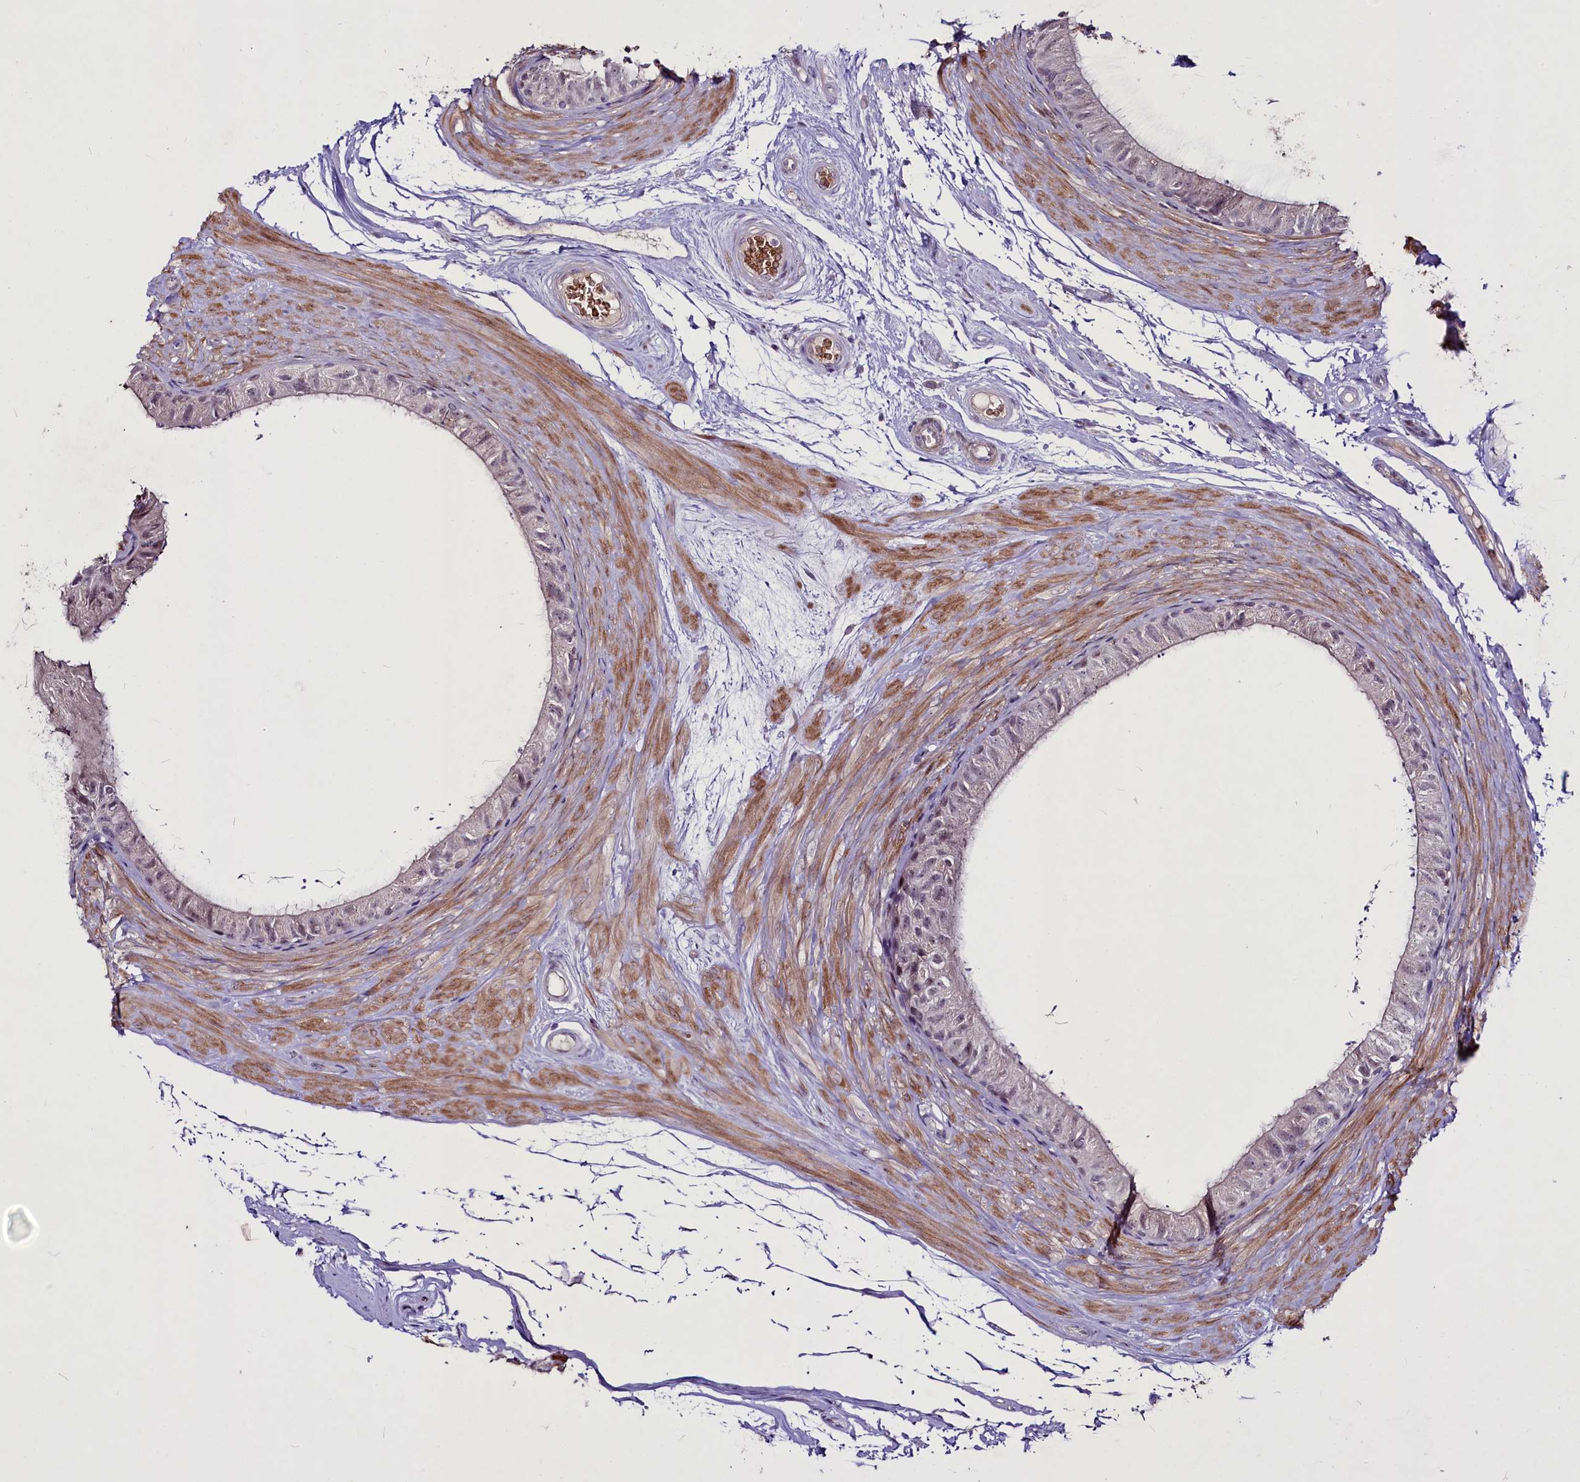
{"staining": {"intensity": "moderate", "quantity": "<25%", "location": "cytoplasmic/membranous"}, "tissue": "epididymis", "cell_type": "Glandular cells", "image_type": "normal", "snomed": [{"axis": "morphology", "description": "Normal tissue, NOS"}, {"axis": "topography", "description": "Epididymis"}], "caption": "DAB (3,3'-diaminobenzidine) immunohistochemical staining of benign epididymis demonstrates moderate cytoplasmic/membranous protein positivity in approximately <25% of glandular cells.", "gene": "SUSD3", "patient": {"sex": "male", "age": 45}}